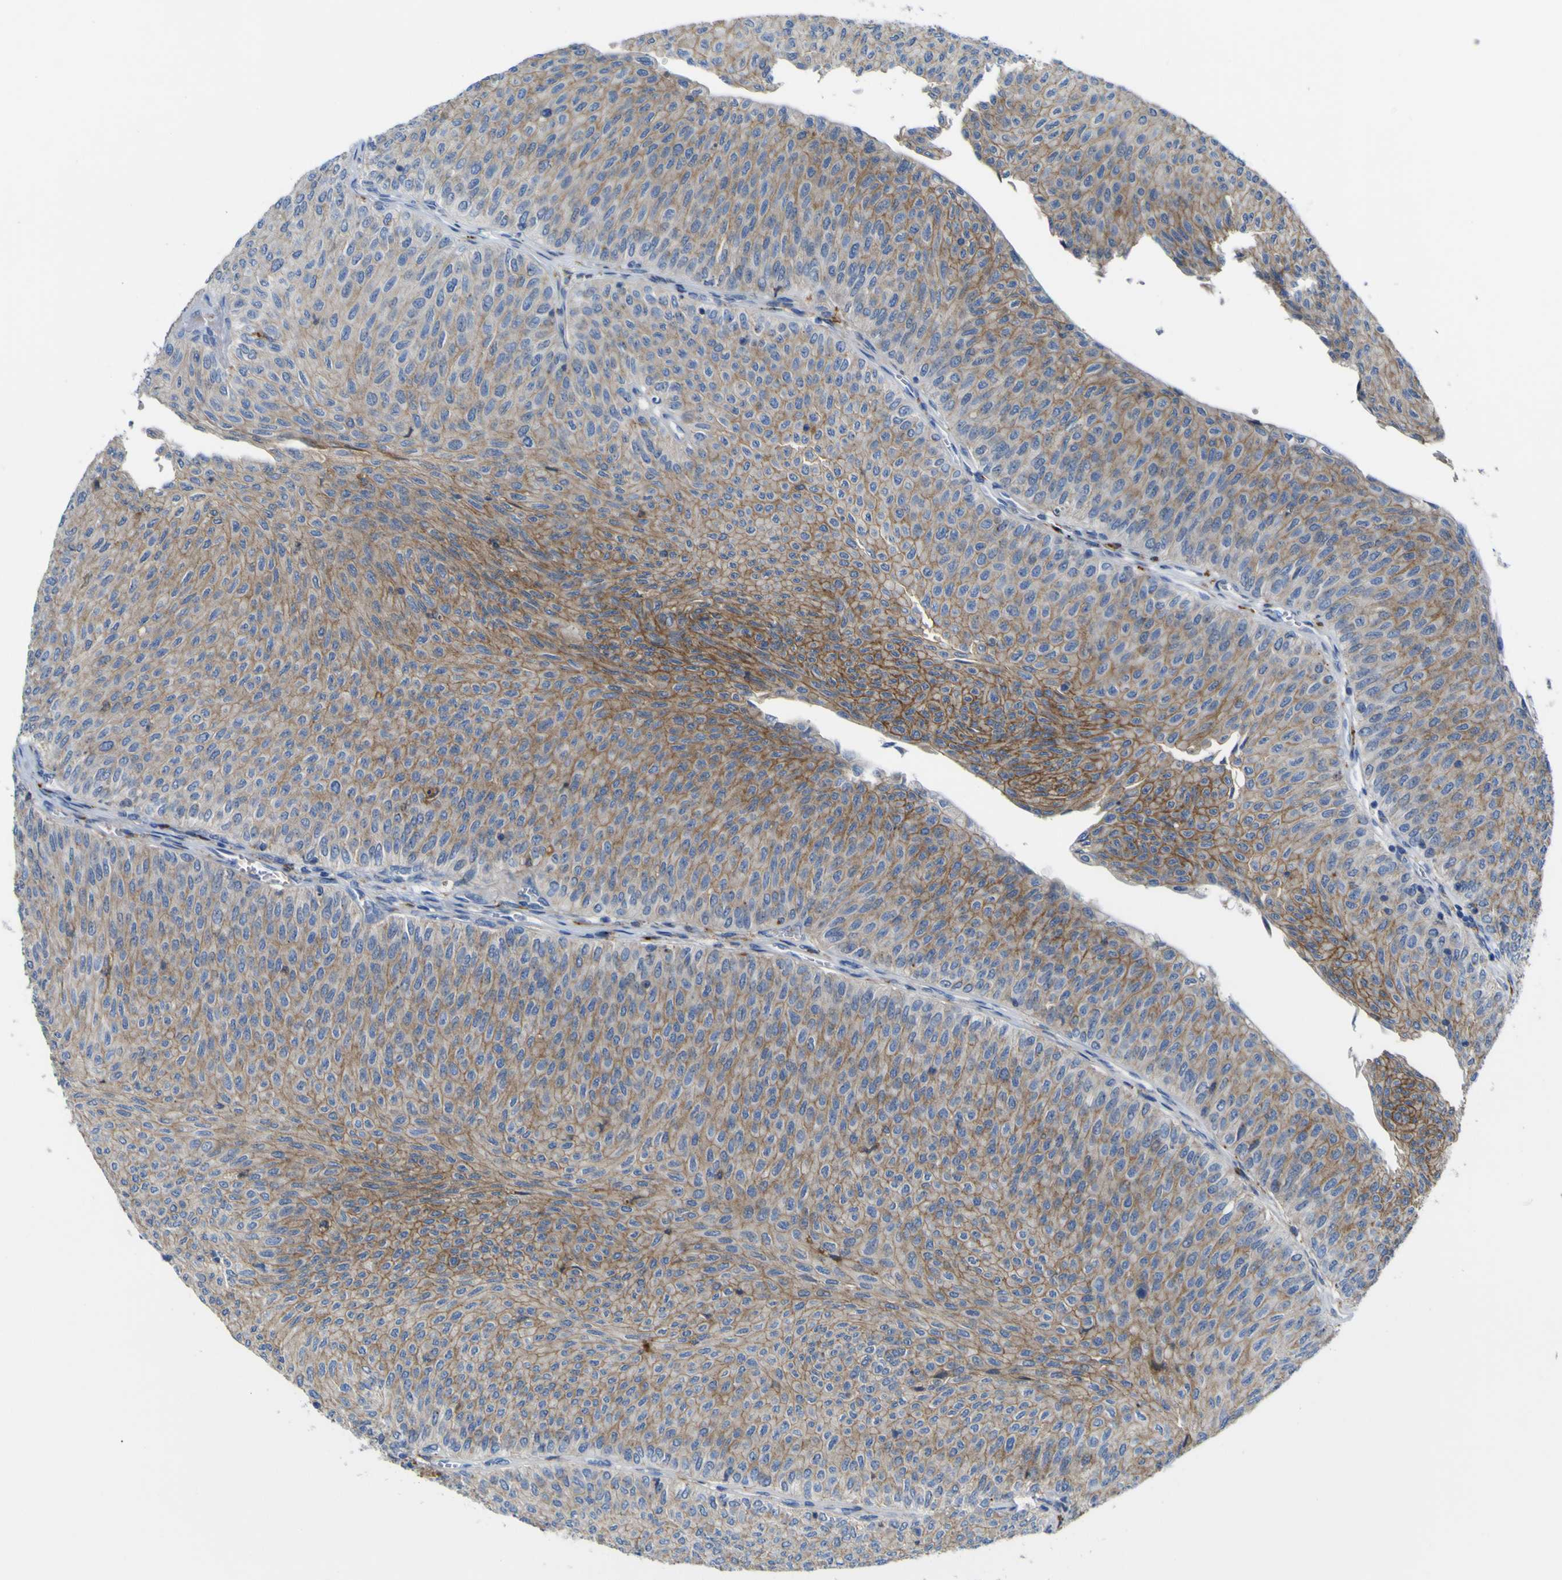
{"staining": {"intensity": "moderate", "quantity": ">75%", "location": "cytoplasmic/membranous"}, "tissue": "urothelial cancer", "cell_type": "Tumor cells", "image_type": "cancer", "snomed": [{"axis": "morphology", "description": "Urothelial carcinoma, Low grade"}, {"axis": "topography", "description": "Urinary bladder"}], "caption": "Protein expression analysis of human low-grade urothelial carcinoma reveals moderate cytoplasmic/membranous expression in about >75% of tumor cells.", "gene": "PTPRF", "patient": {"sex": "male", "age": 78}}